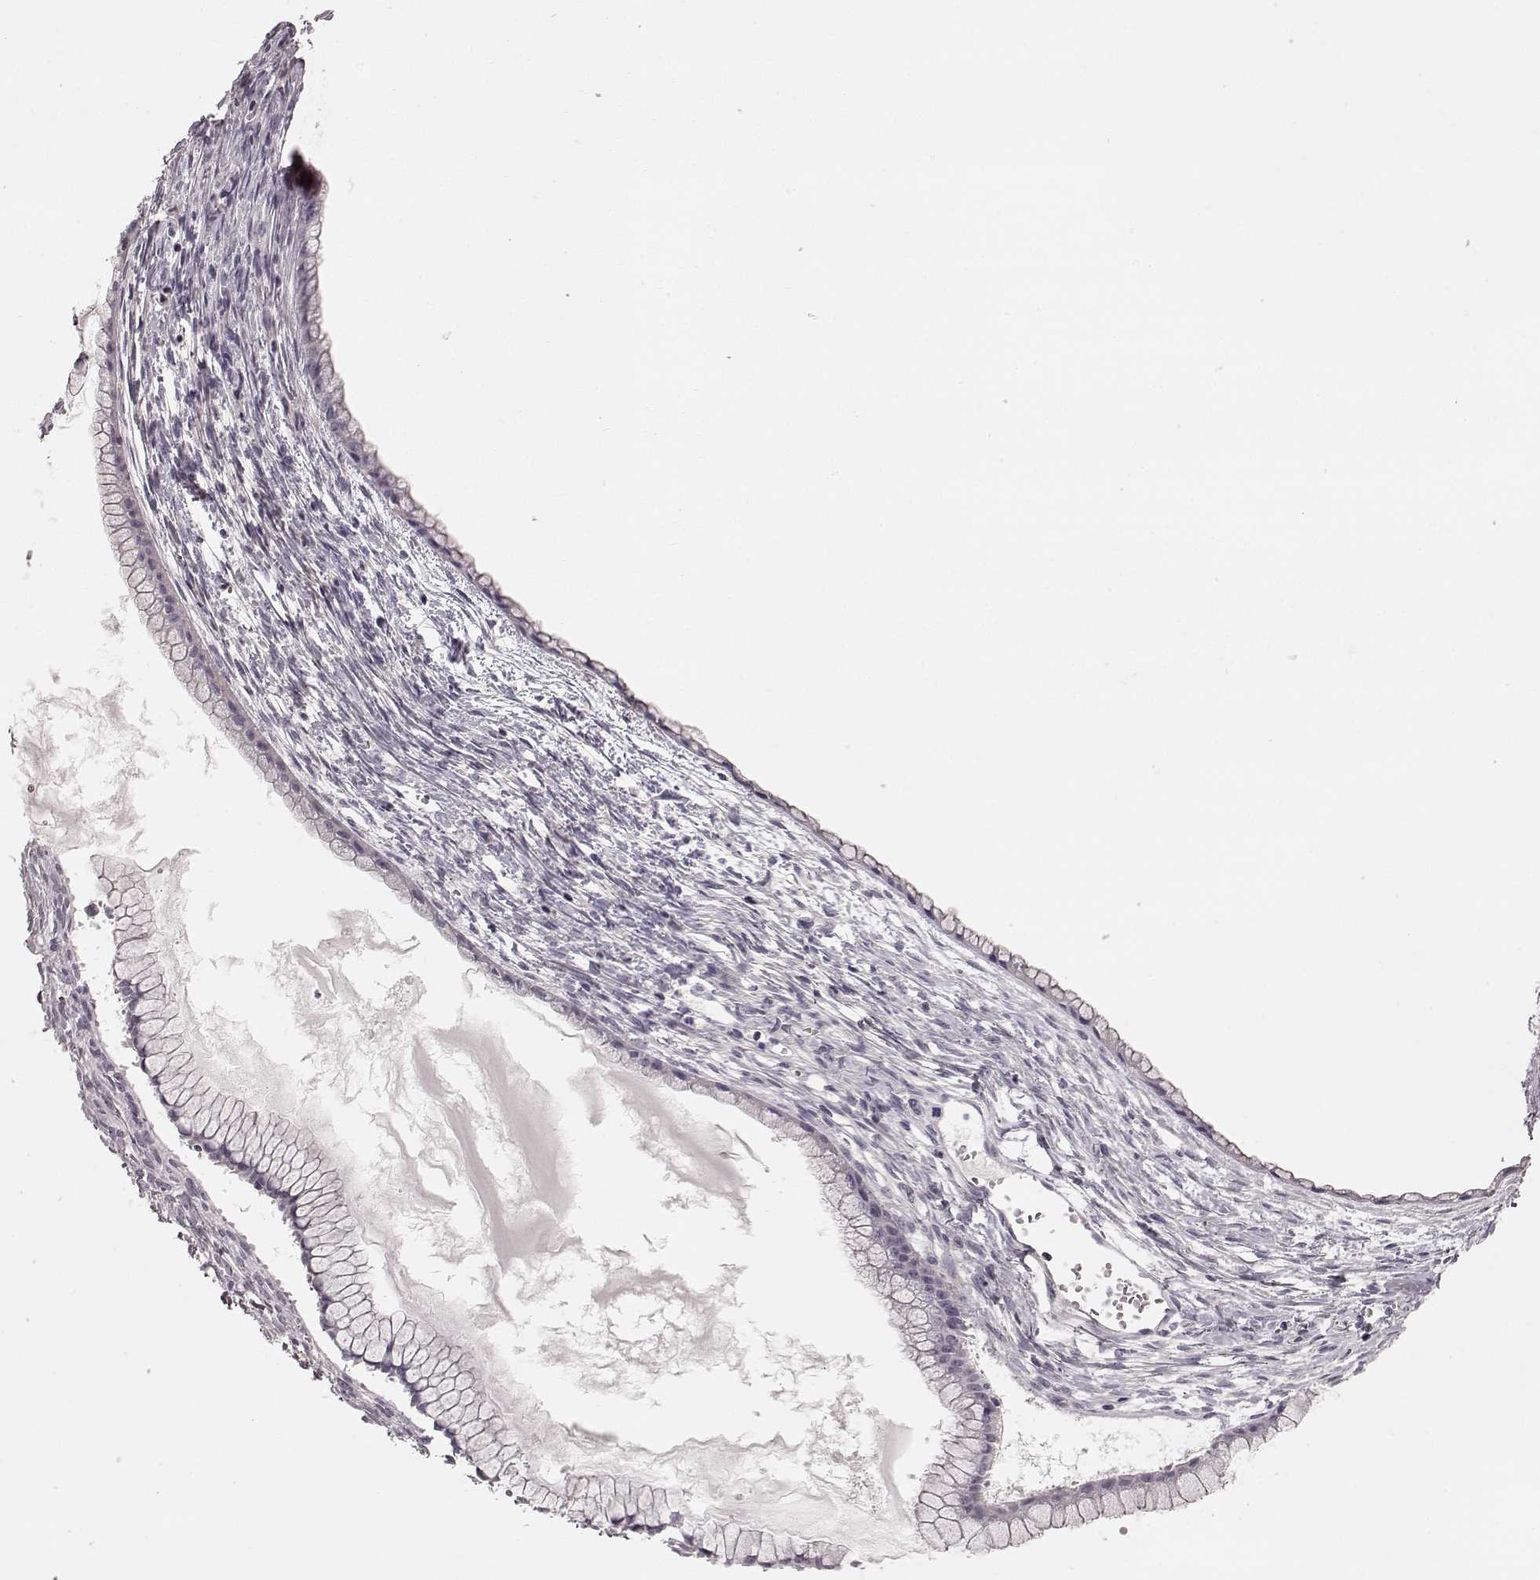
{"staining": {"intensity": "negative", "quantity": "none", "location": "none"}, "tissue": "ovarian cancer", "cell_type": "Tumor cells", "image_type": "cancer", "snomed": [{"axis": "morphology", "description": "Cystadenocarcinoma, mucinous, NOS"}, {"axis": "topography", "description": "Ovary"}], "caption": "Tumor cells show no significant expression in ovarian cancer (mucinous cystadenocarcinoma).", "gene": "PRLHR", "patient": {"sex": "female", "age": 41}}